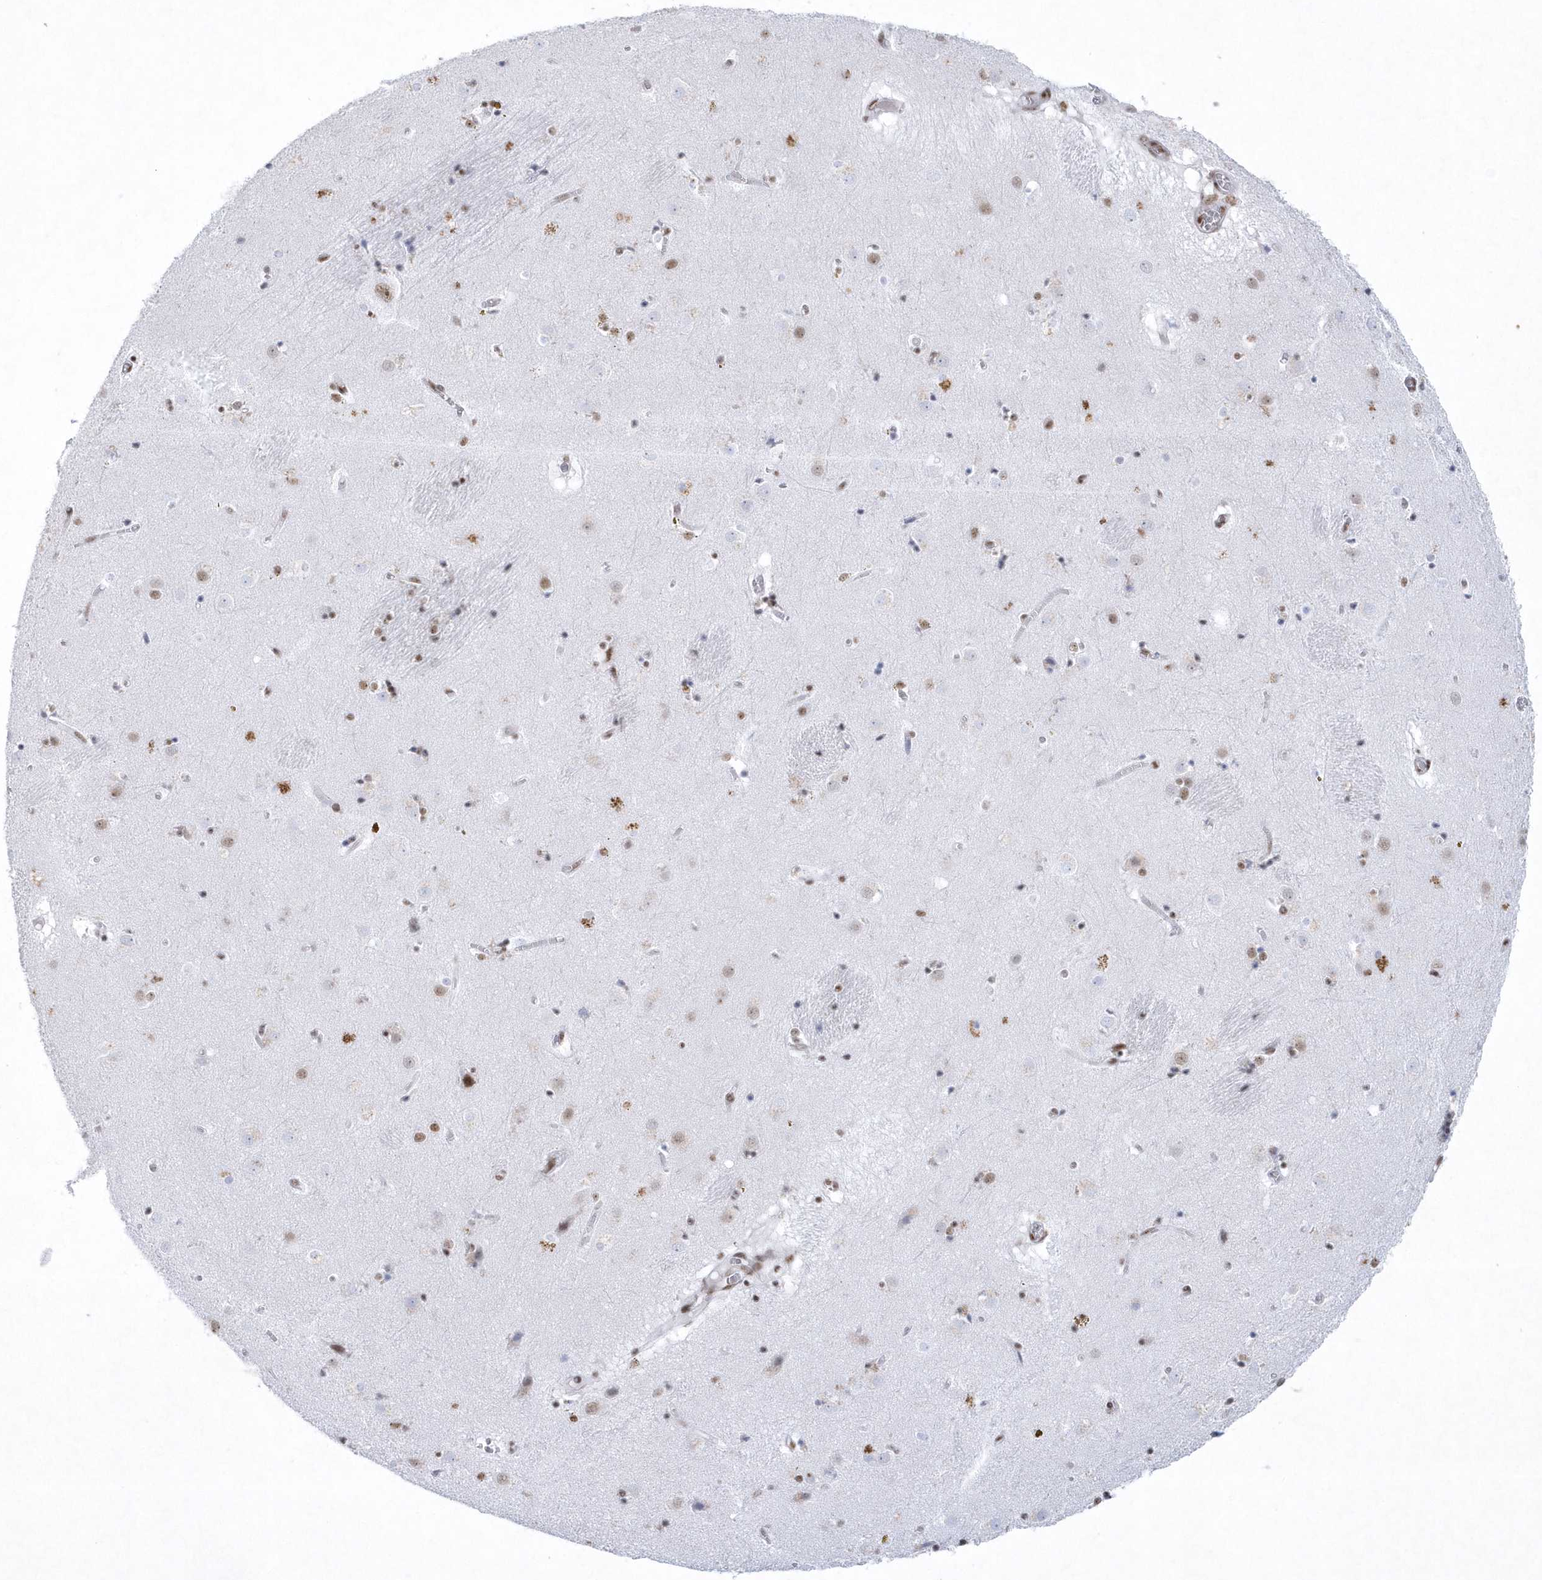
{"staining": {"intensity": "moderate", "quantity": "<25%", "location": "nuclear"}, "tissue": "caudate", "cell_type": "Glial cells", "image_type": "normal", "snomed": [{"axis": "morphology", "description": "Normal tissue, NOS"}, {"axis": "topography", "description": "Lateral ventricle wall"}], "caption": "This histopathology image shows unremarkable caudate stained with IHC to label a protein in brown. The nuclear of glial cells show moderate positivity for the protein. Nuclei are counter-stained blue.", "gene": "DCLRE1A", "patient": {"sex": "male", "age": 70}}